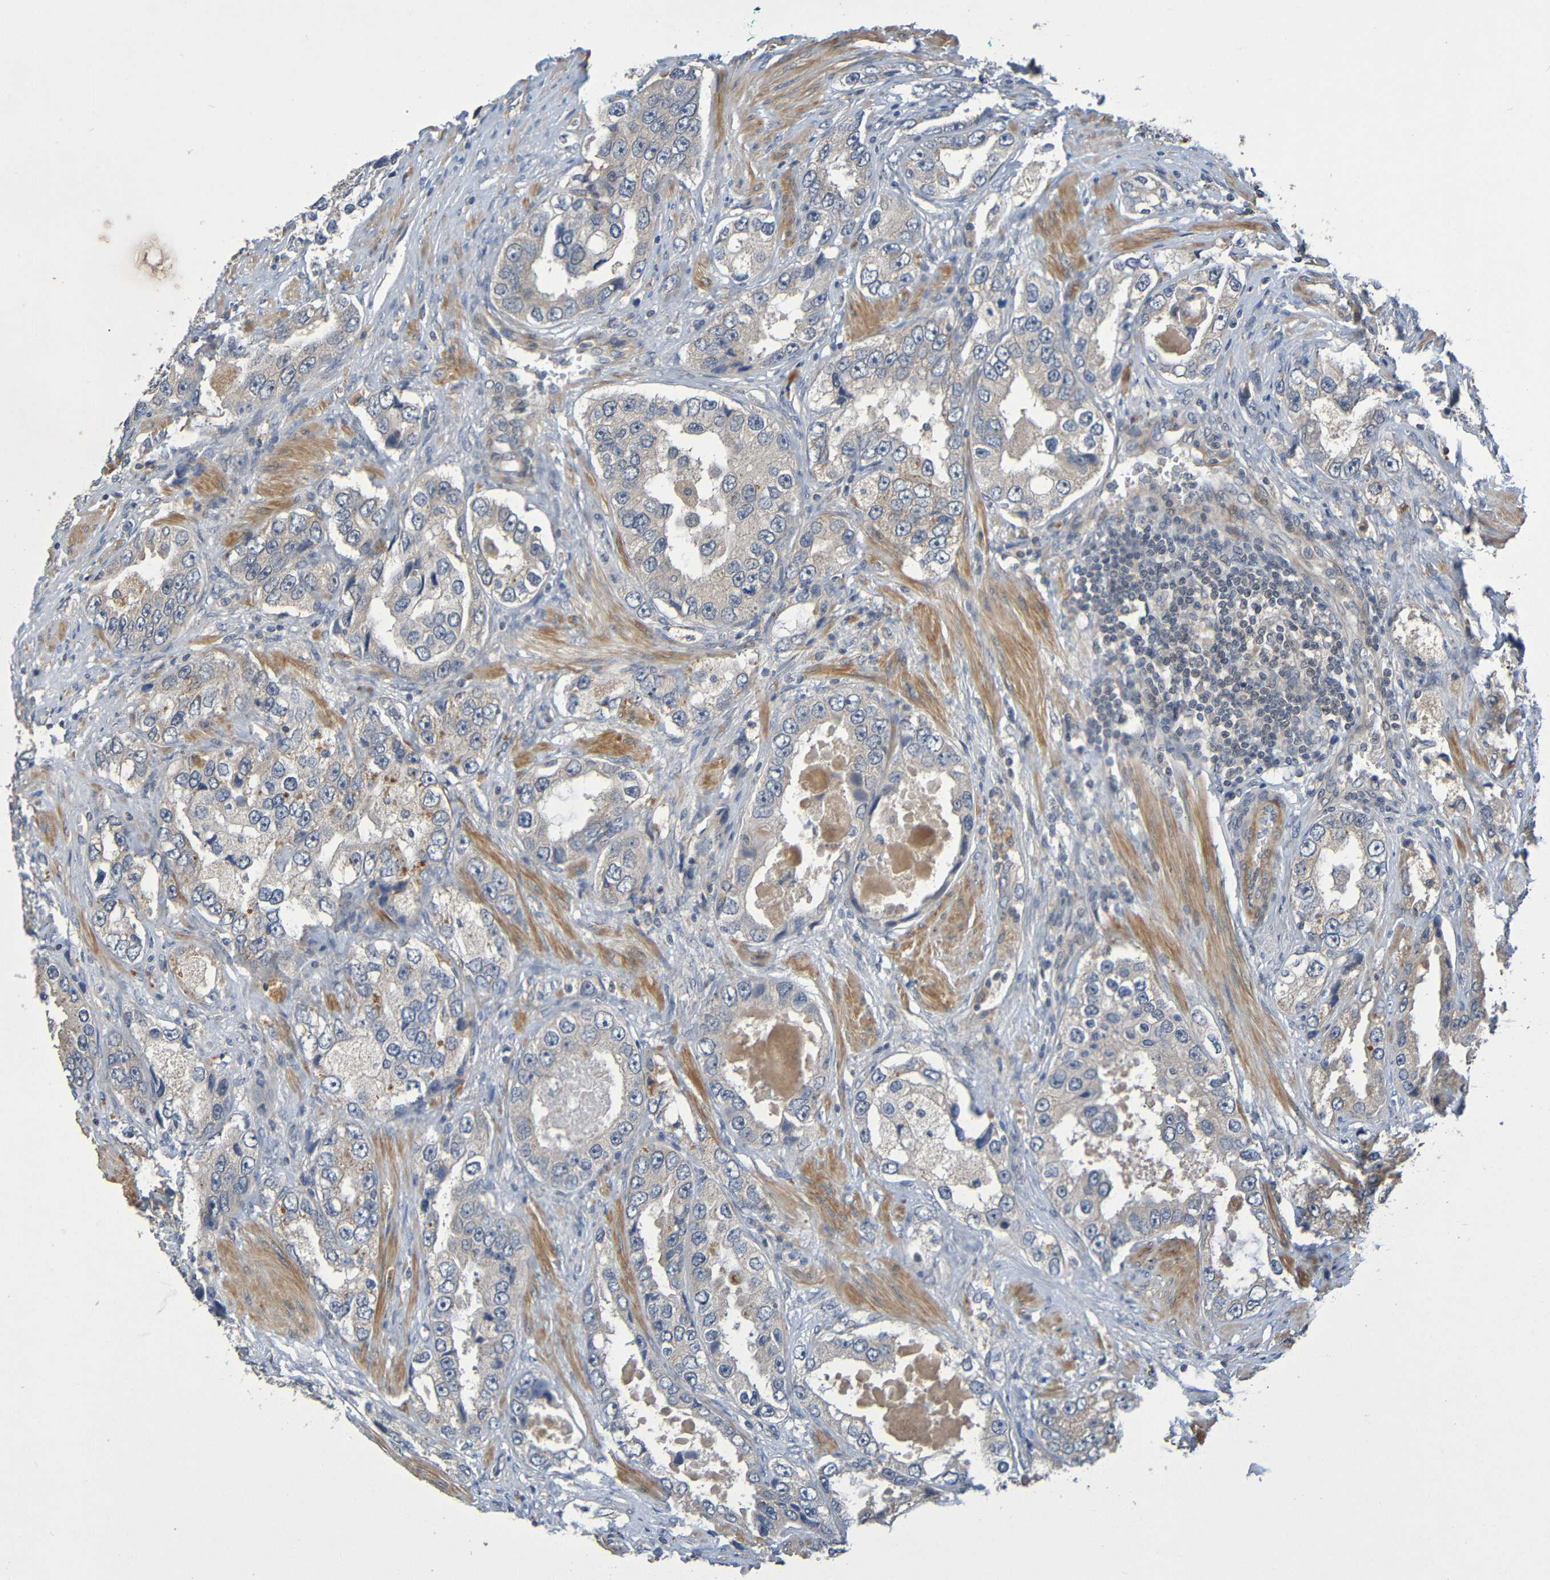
{"staining": {"intensity": "weak", "quantity": "<25%", "location": "cytoplasmic/membranous"}, "tissue": "prostate cancer", "cell_type": "Tumor cells", "image_type": "cancer", "snomed": [{"axis": "morphology", "description": "Adenocarcinoma, High grade"}, {"axis": "topography", "description": "Prostate"}], "caption": "The immunohistochemistry photomicrograph has no significant positivity in tumor cells of prostate cancer tissue.", "gene": "CYP4F2", "patient": {"sex": "male", "age": 63}}